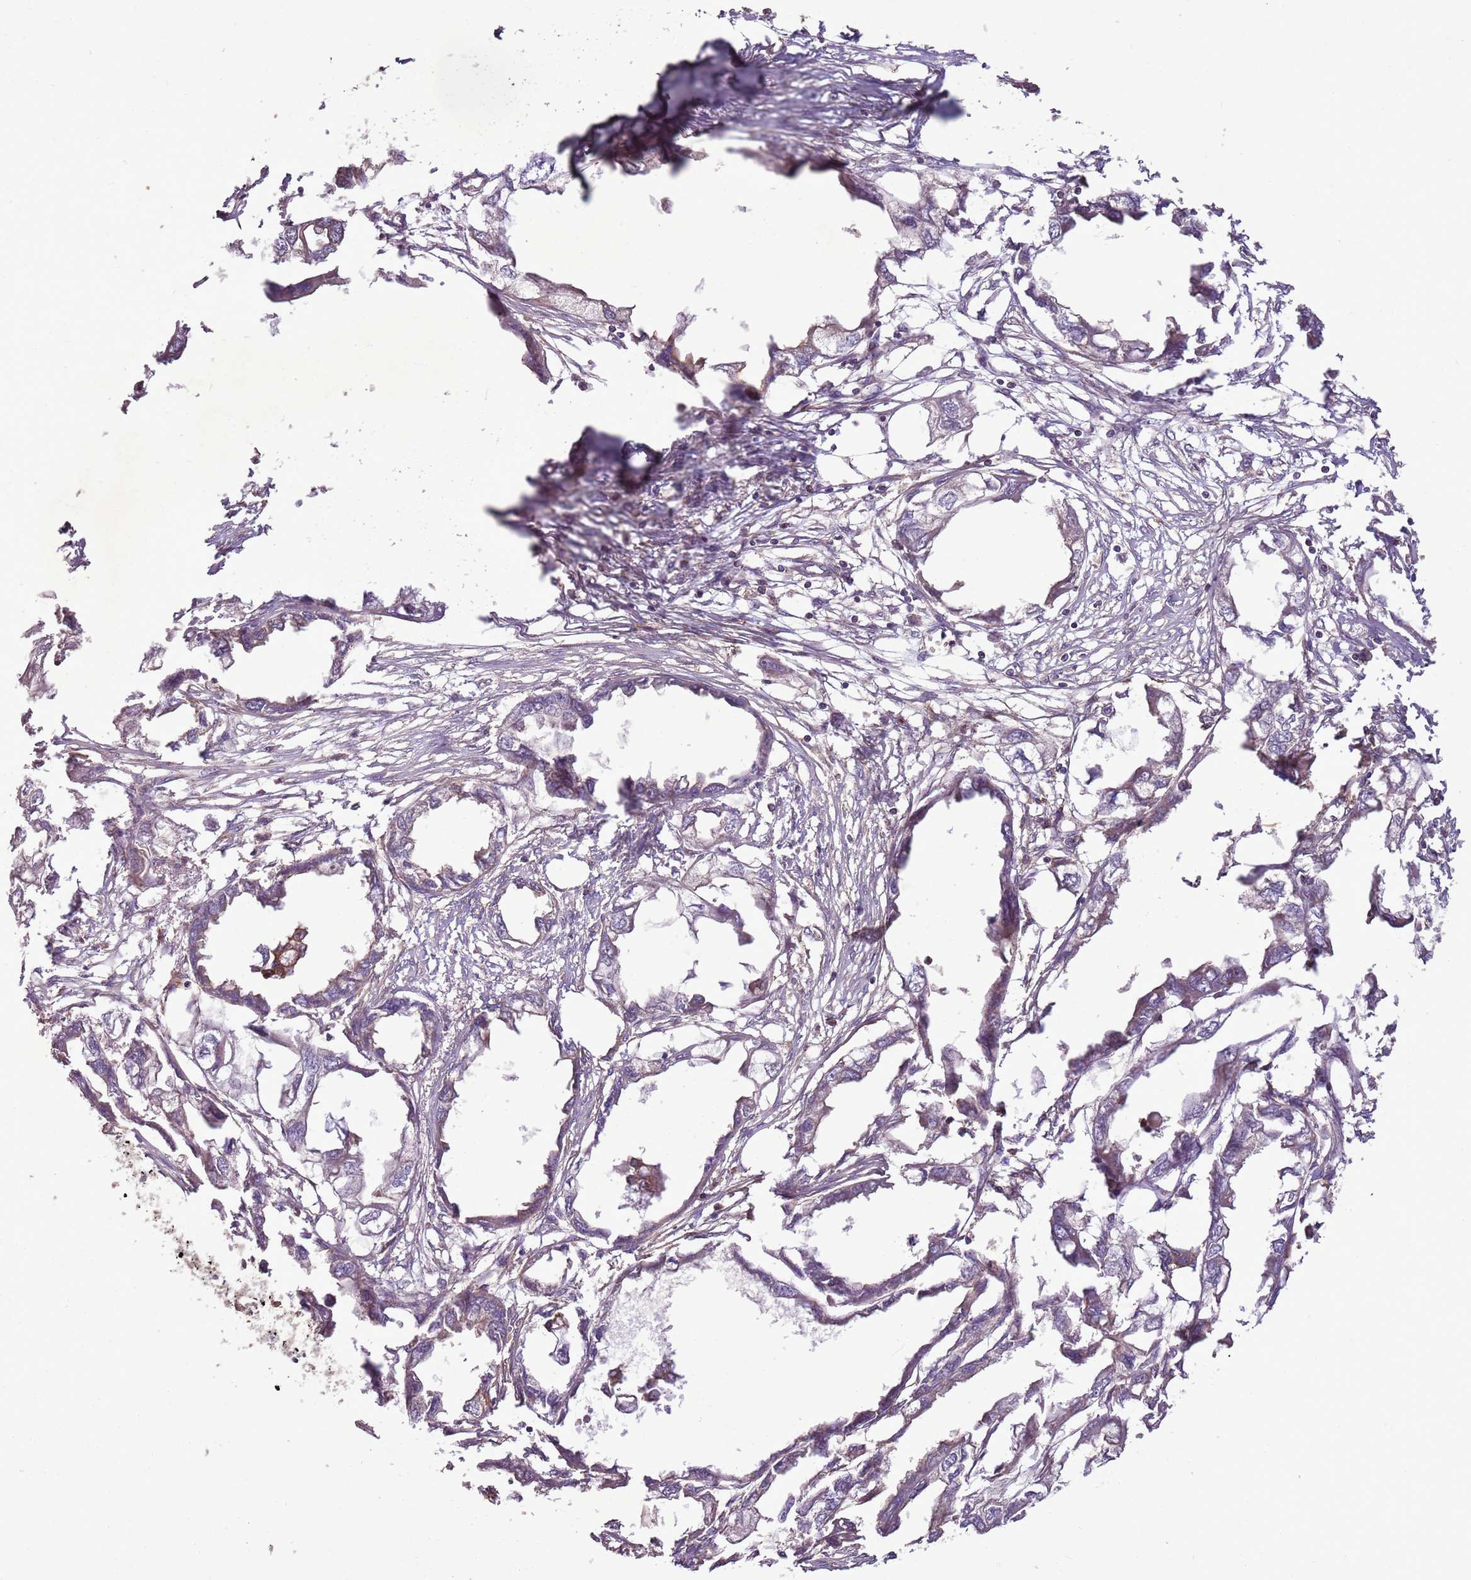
{"staining": {"intensity": "weak", "quantity": "25%-75%", "location": "cytoplasmic/membranous"}, "tissue": "endometrial cancer", "cell_type": "Tumor cells", "image_type": "cancer", "snomed": [{"axis": "morphology", "description": "Adenocarcinoma, NOS"}, {"axis": "morphology", "description": "Adenocarcinoma, metastatic, NOS"}, {"axis": "topography", "description": "Adipose tissue"}, {"axis": "topography", "description": "Endometrium"}], "caption": "IHC of endometrial cancer displays low levels of weak cytoplasmic/membranous expression in approximately 25%-75% of tumor cells. (IHC, brightfield microscopy, high magnification).", "gene": "ANKRD24", "patient": {"sex": "female", "age": 67}}